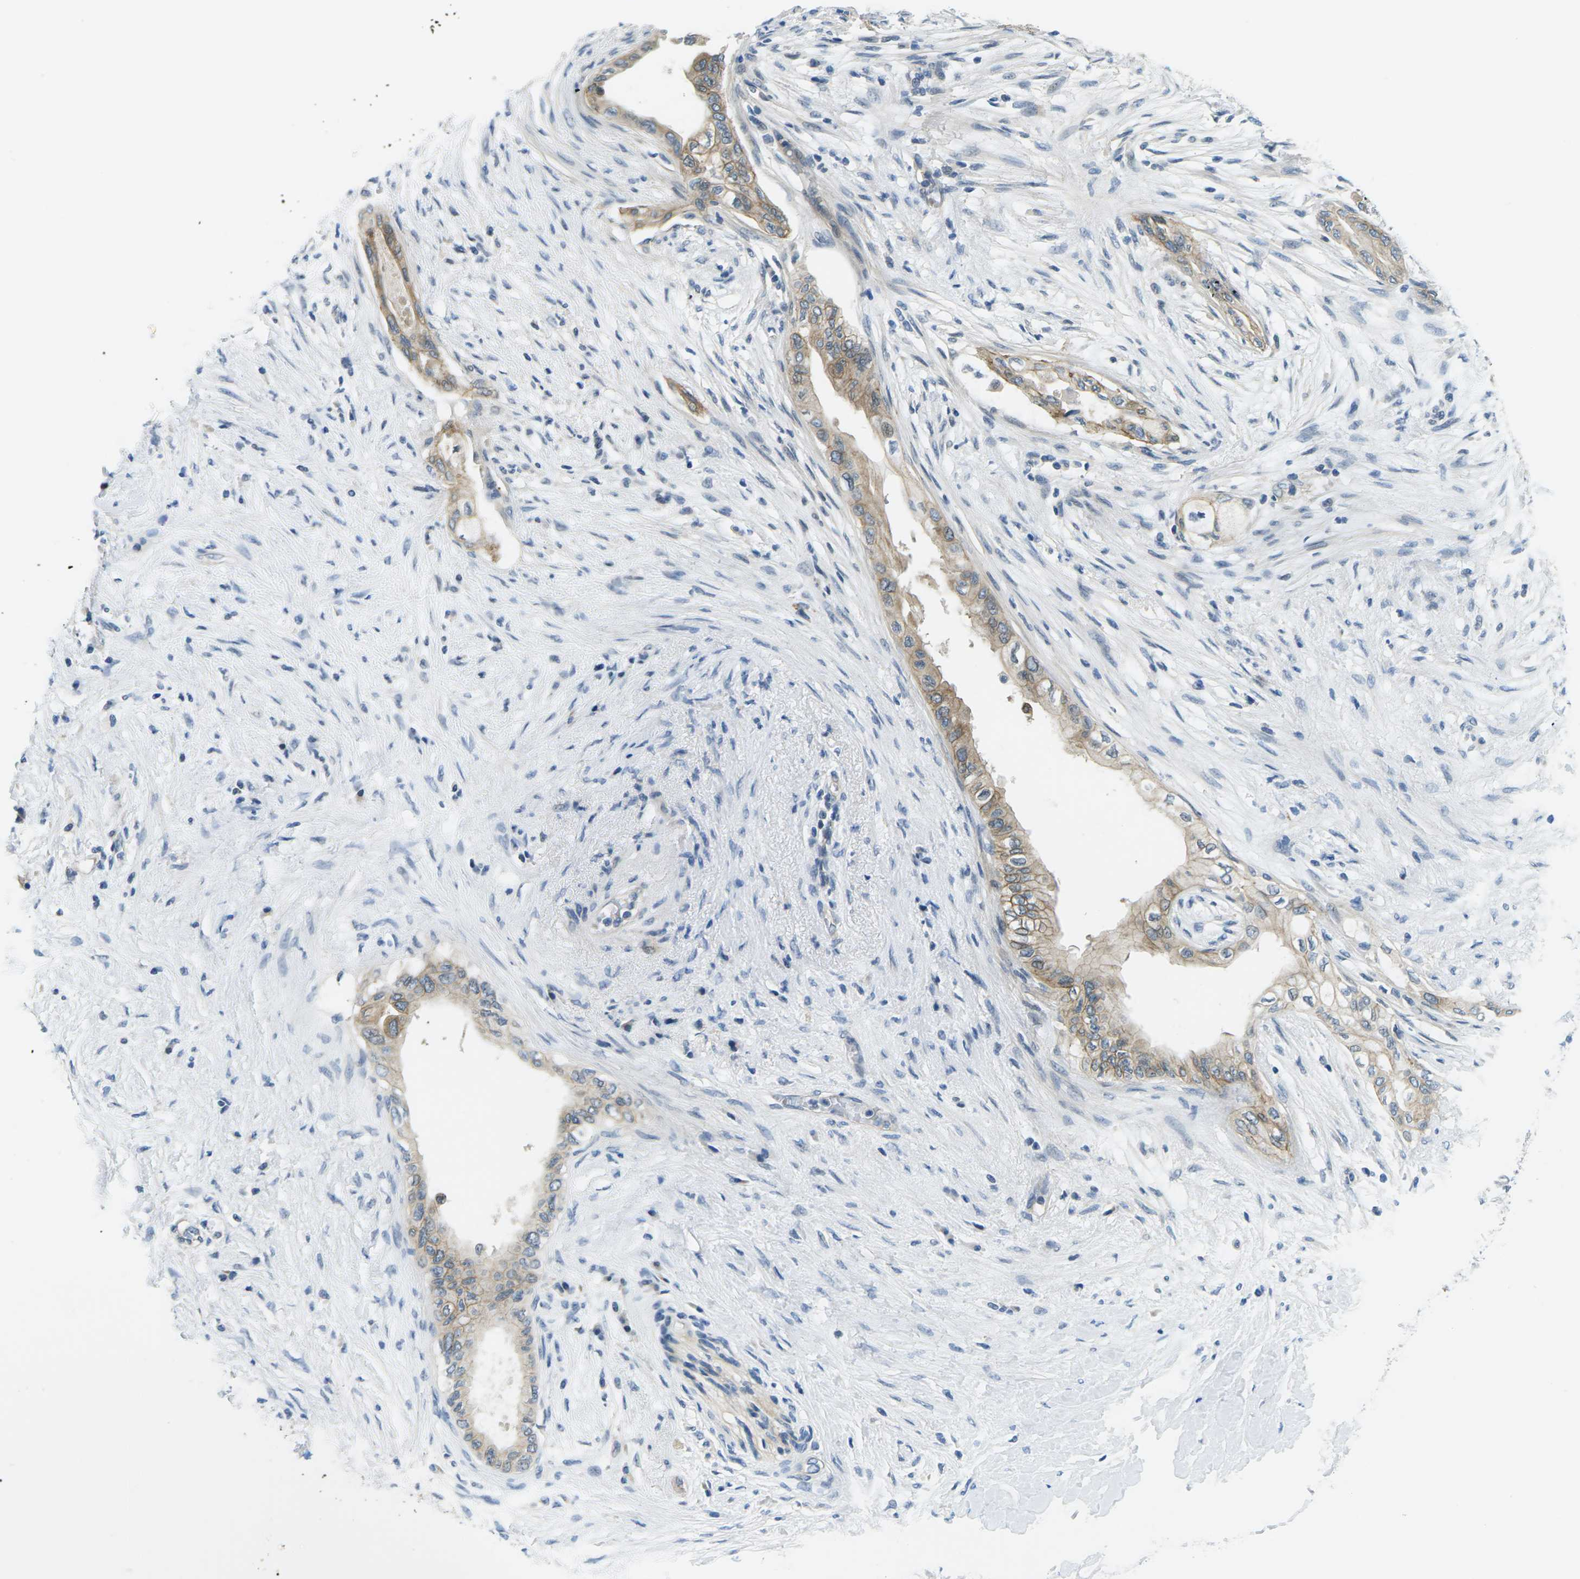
{"staining": {"intensity": "weak", "quantity": ">75%", "location": "cytoplasmic/membranous"}, "tissue": "pancreatic cancer", "cell_type": "Tumor cells", "image_type": "cancer", "snomed": [{"axis": "morphology", "description": "Normal tissue, NOS"}, {"axis": "morphology", "description": "Adenocarcinoma, NOS"}, {"axis": "topography", "description": "Pancreas"}, {"axis": "topography", "description": "Duodenum"}], "caption": "The photomicrograph demonstrates staining of pancreatic cancer (adenocarcinoma), revealing weak cytoplasmic/membranous protein staining (brown color) within tumor cells.", "gene": "CTNND1", "patient": {"sex": "female", "age": 60}}